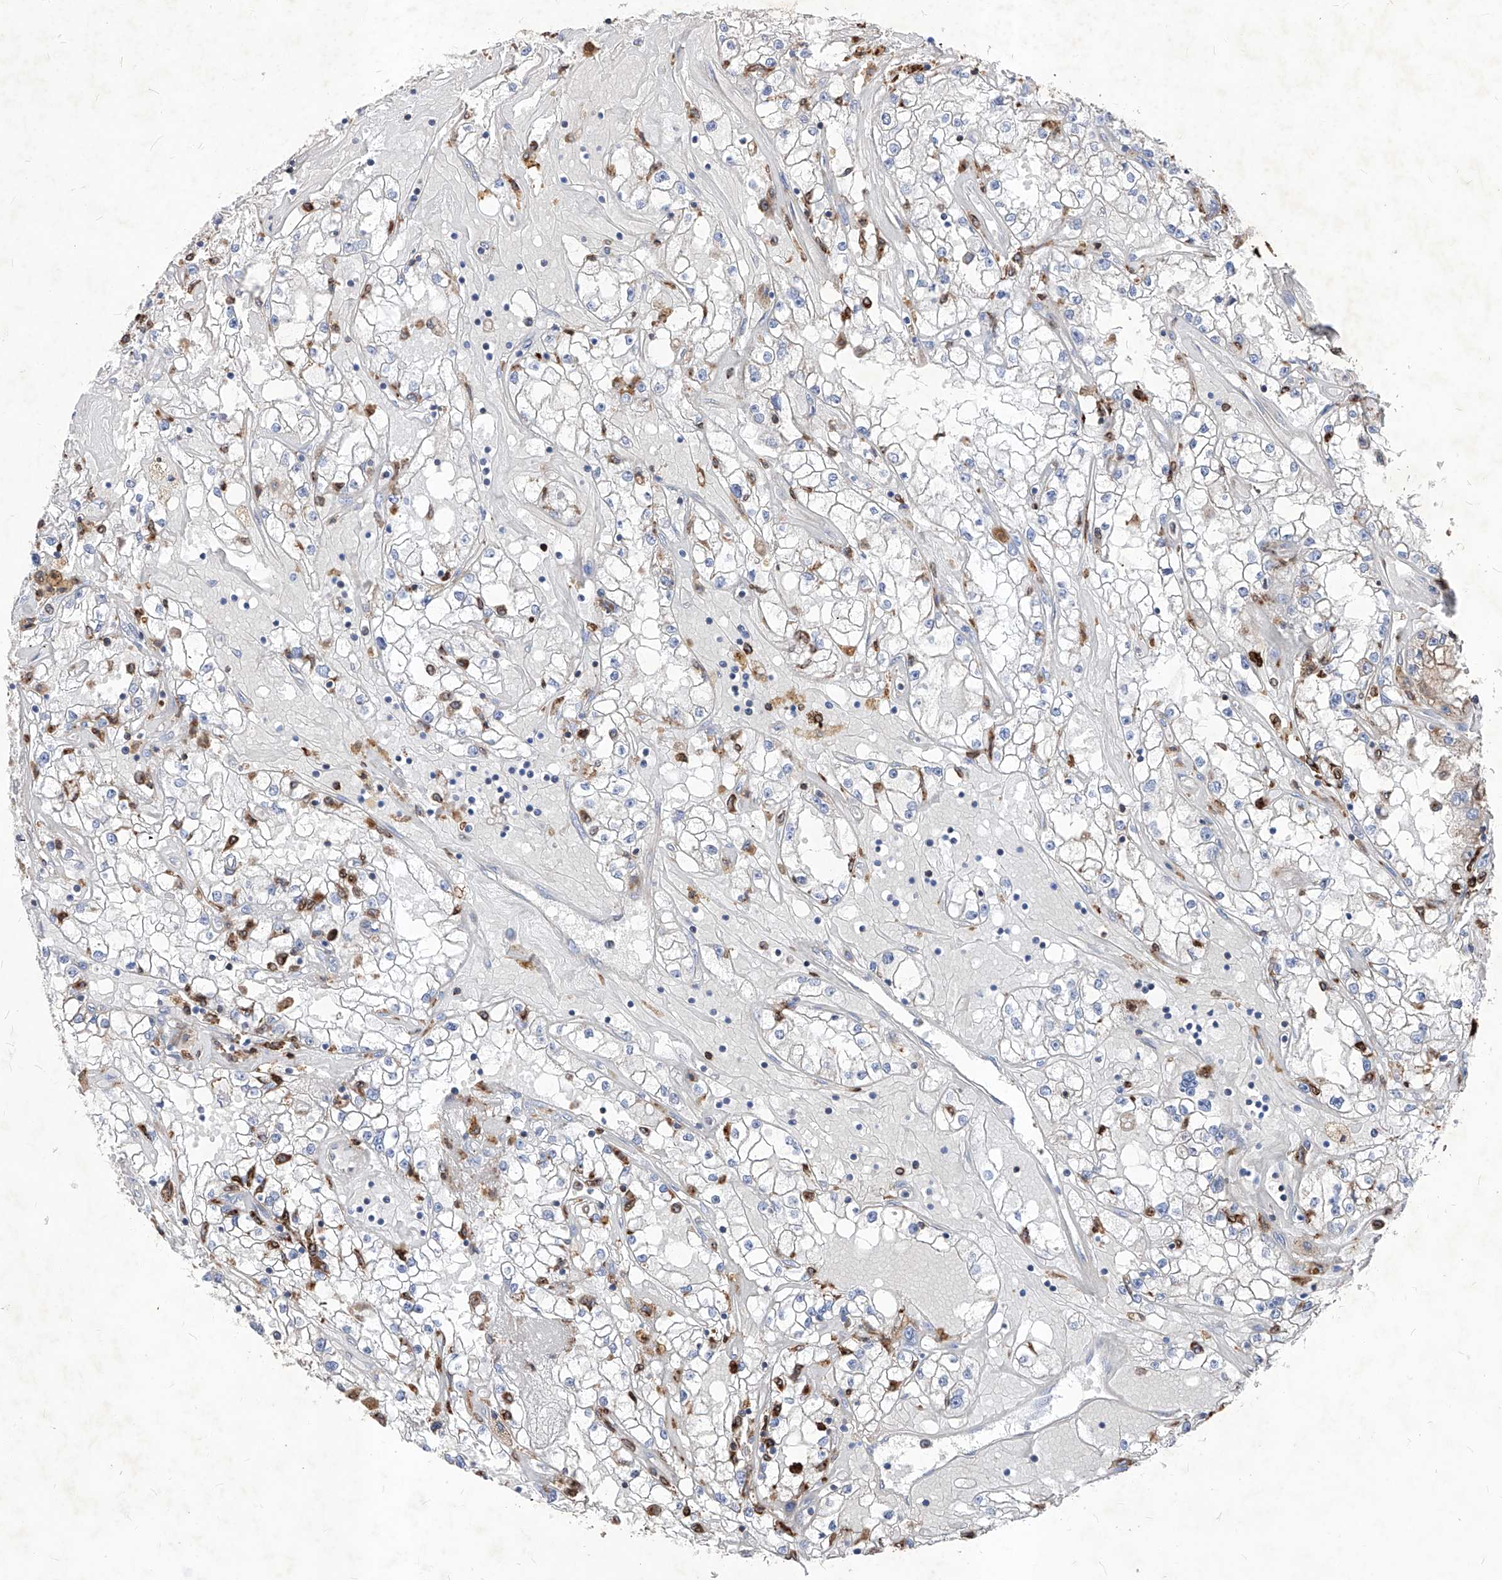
{"staining": {"intensity": "negative", "quantity": "none", "location": "none"}, "tissue": "renal cancer", "cell_type": "Tumor cells", "image_type": "cancer", "snomed": [{"axis": "morphology", "description": "Adenocarcinoma, NOS"}, {"axis": "topography", "description": "Kidney"}], "caption": "An immunohistochemistry photomicrograph of renal cancer is shown. There is no staining in tumor cells of renal cancer.", "gene": "UBOX5", "patient": {"sex": "male", "age": 56}}